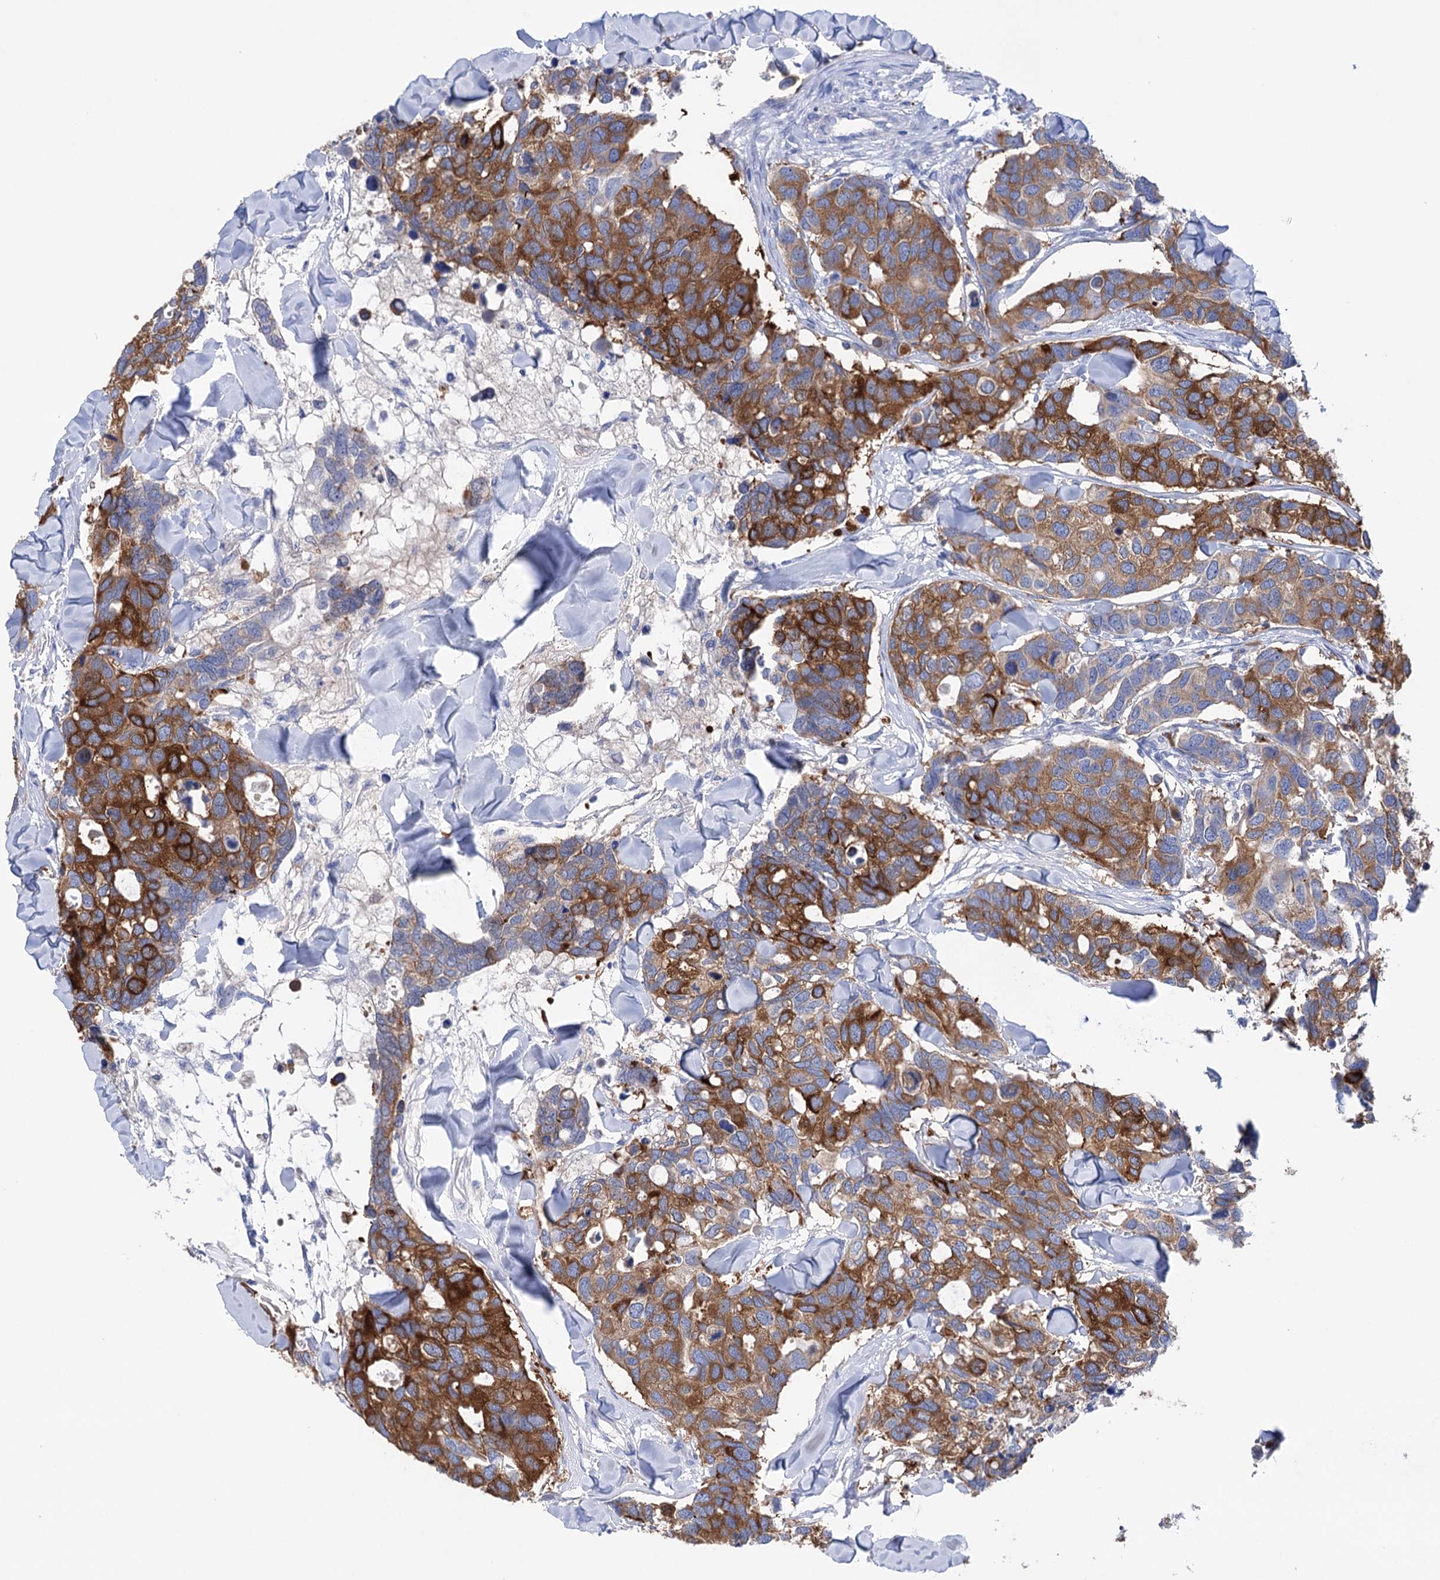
{"staining": {"intensity": "strong", "quantity": ">75%", "location": "cytoplasmic/membranous"}, "tissue": "breast cancer", "cell_type": "Tumor cells", "image_type": "cancer", "snomed": [{"axis": "morphology", "description": "Duct carcinoma"}, {"axis": "topography", "description": "Breast"}], "caption": "A high-resolution photomicrograph shows IHC staining of infiltrating ductal carcinoma (breast), which displays strong cytoplasmic/membranous staining in about >75% of tumor cells. The staining is performed using DAB brown chromogen to label protein expression. The nuclei are counter-stained blue using hematoxylin.", "gene": "BBS4", "patient": {"sex": "female", "age": 83}}